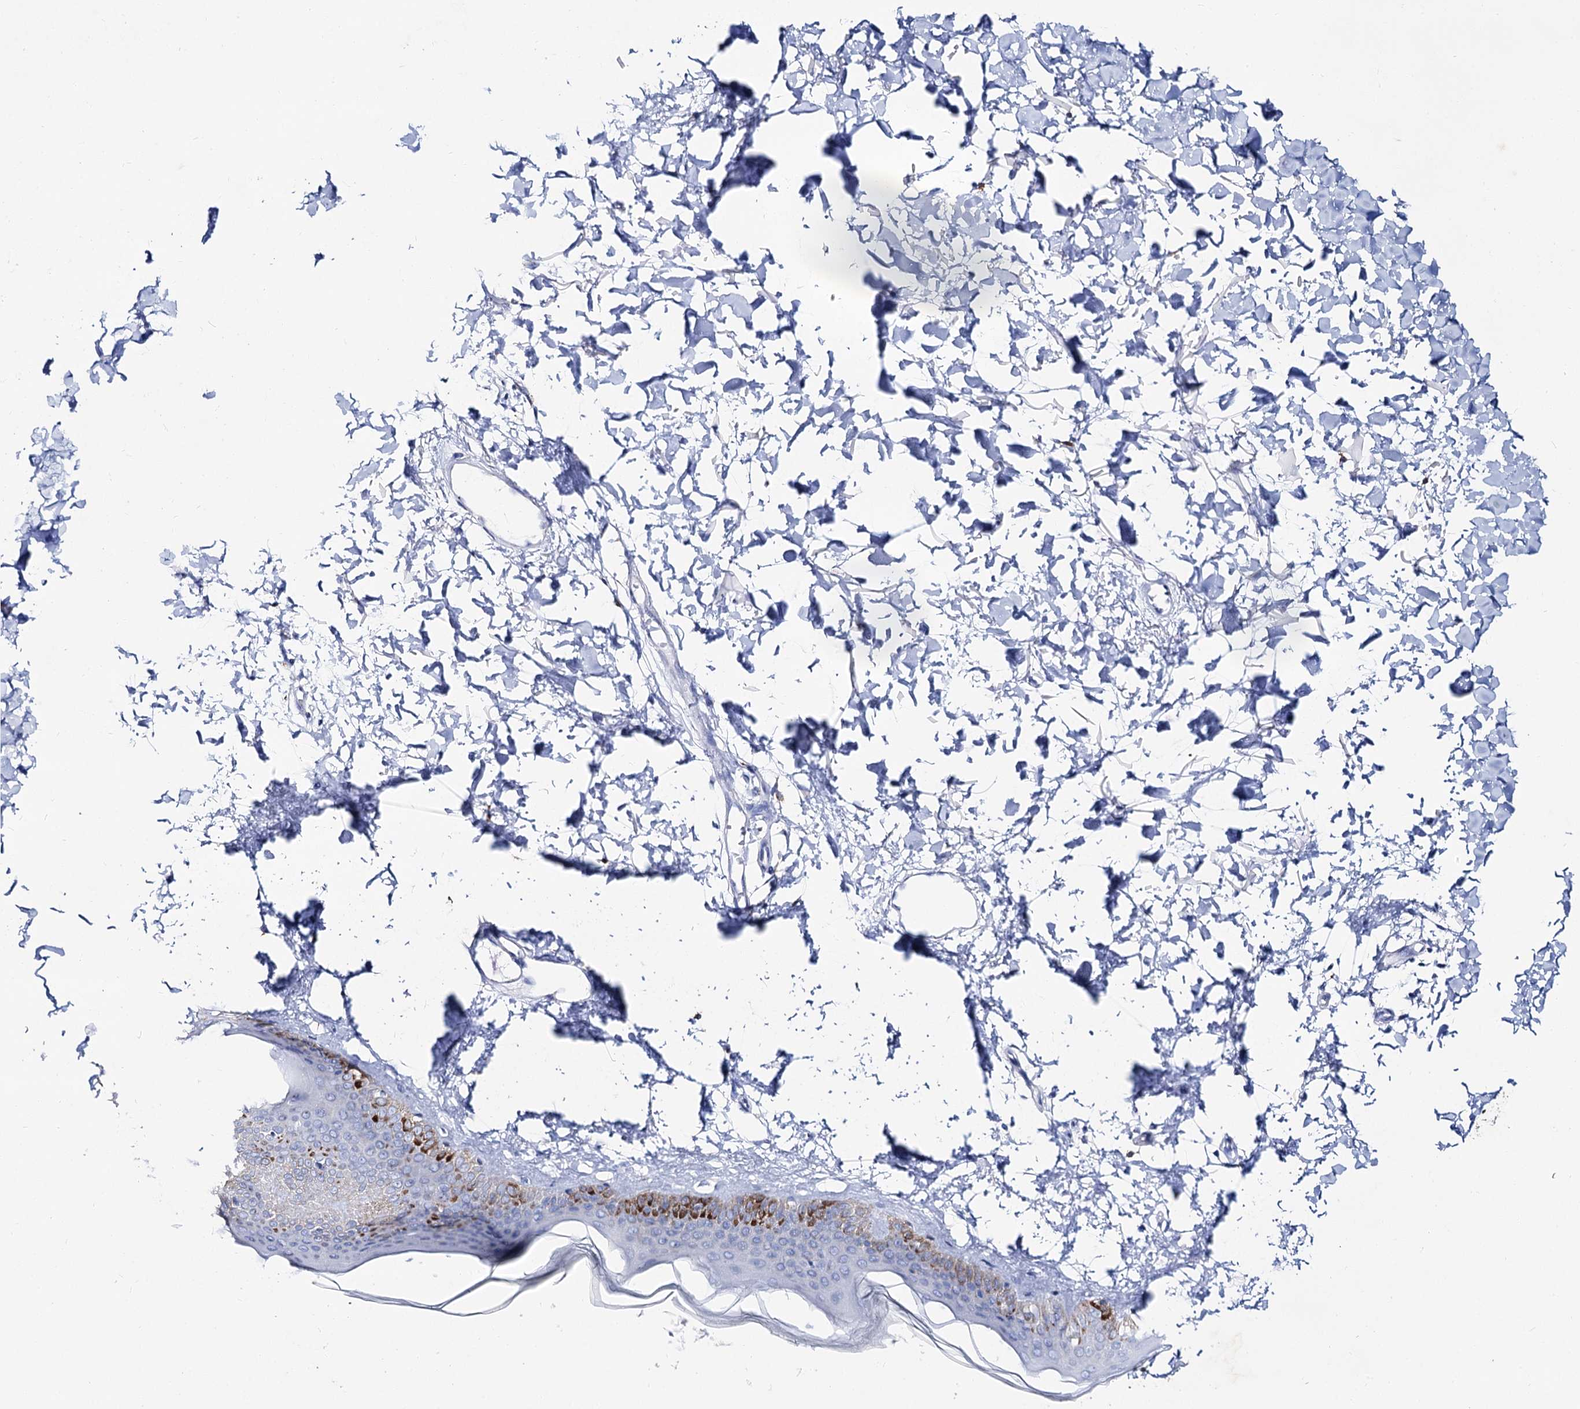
{"staining": {"intensity": "negative", "quantity": "none", "location": "none"}, "tissue": "skin", "cell_type": "Fibroblasts", "image_type": "normal", "snomed": [{"axis": "morphology", "description": "Normal tissue, NOS"}, {"axis": "topography", "description": "Skin"}], "caption": "There is no significant staining in fibroblasts of skin. Nuclei are stained in blue.", "gene": "SLC3A1", "patient": {"sex": "female", "age": 58}}